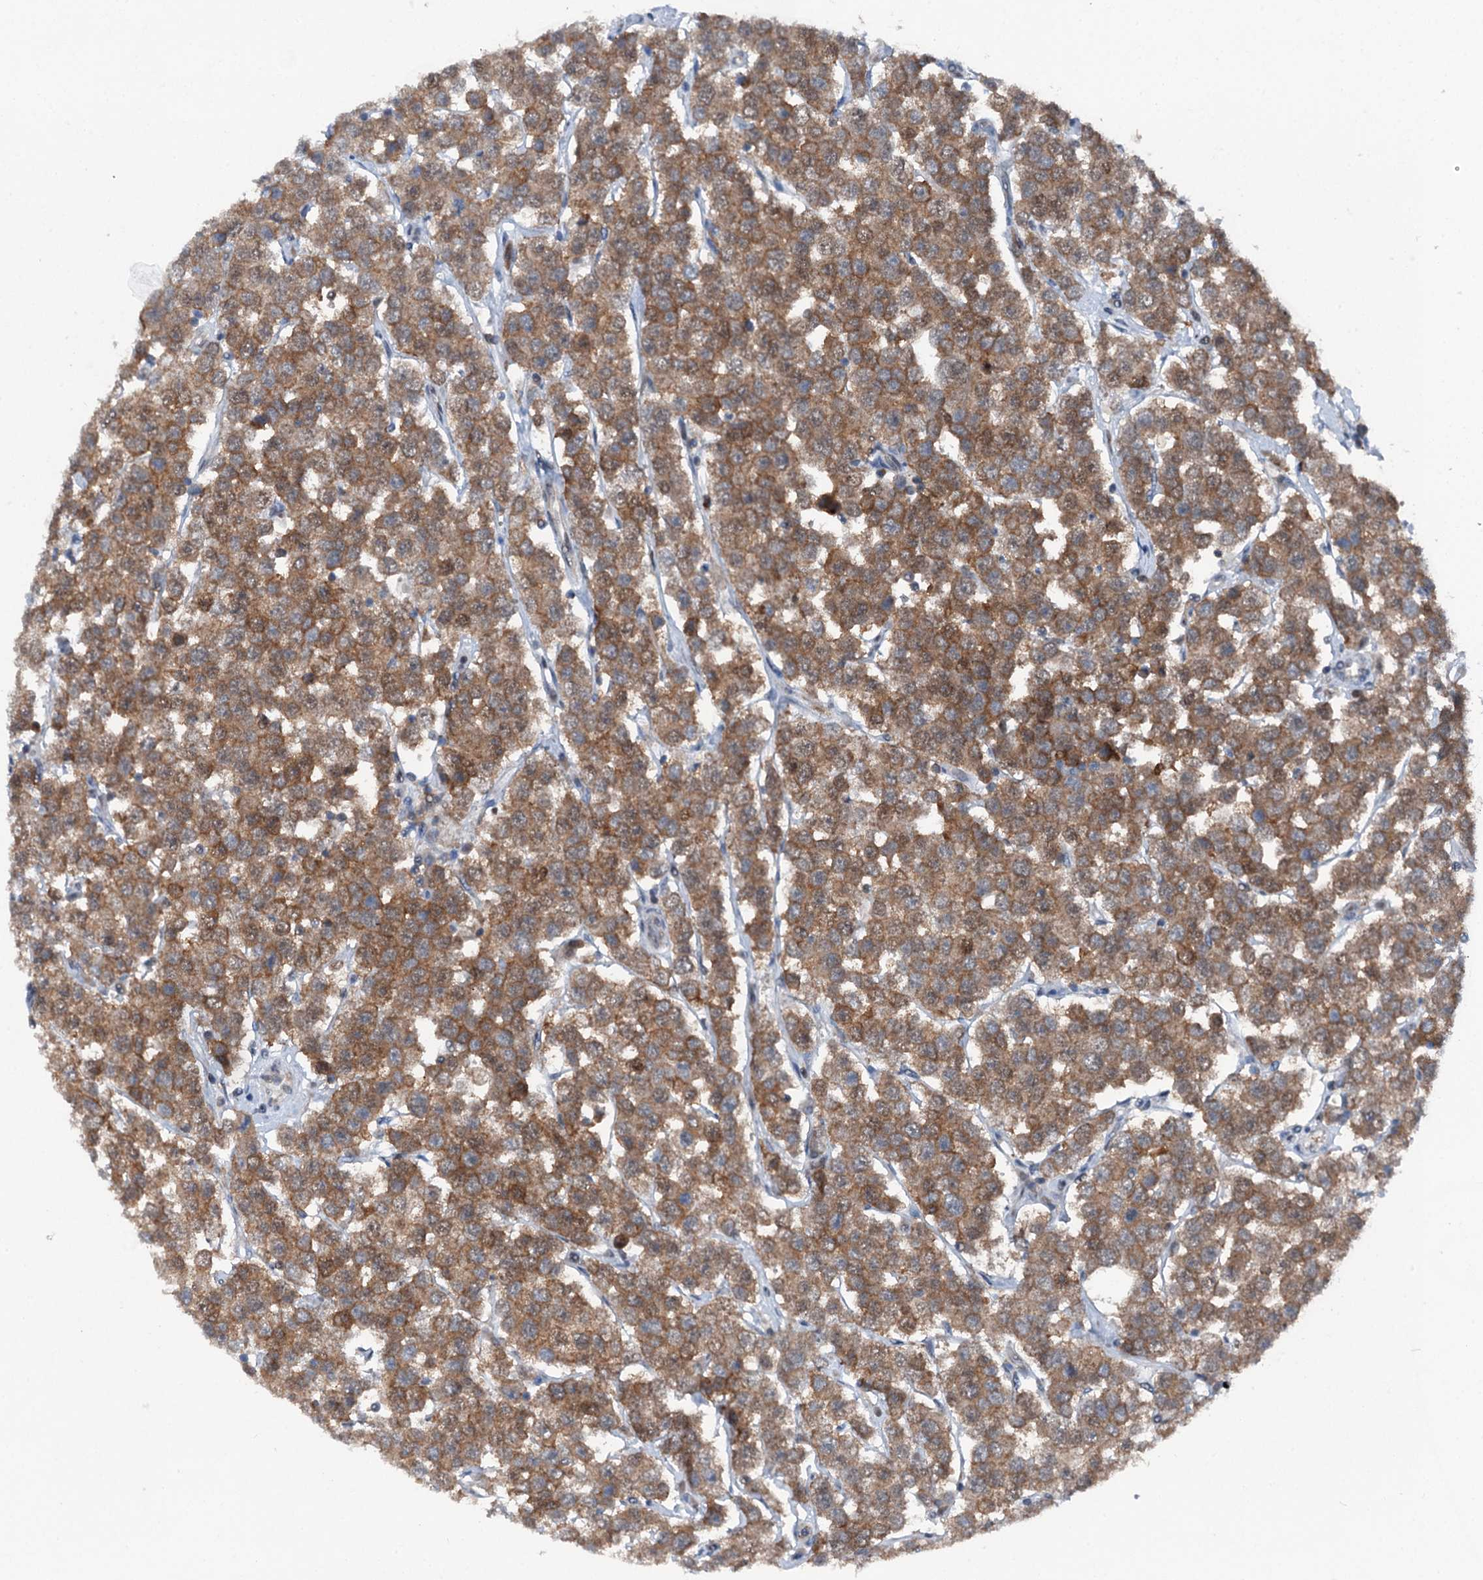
{"staining": {"intensity": "moderate", "quantity": ">75%", "location": "cytoplasmic/membranous,nuclear"}, "tissue": "testis cancer", "cell_type": "Tumor cells", "image_type": "cancer", "snomed": [{"axis": "morphology", "description": "Seminoma, NOS"}, {"axis": "topography", "description": "Testis"}], "caption": "Protein analysis of seminoma (testis) tissue shows moderate cytoplasmic/membranous and nuclear positivity in approximately >75% of tumor cells. (Stains: DAB (3,3'-diaminobenzidine) in brown, nuclei in blue, Microscopy: brightfield microscopy at high magnification).", "gene": "PSMD13", "patient": {"sex": "male", "age": 28}}